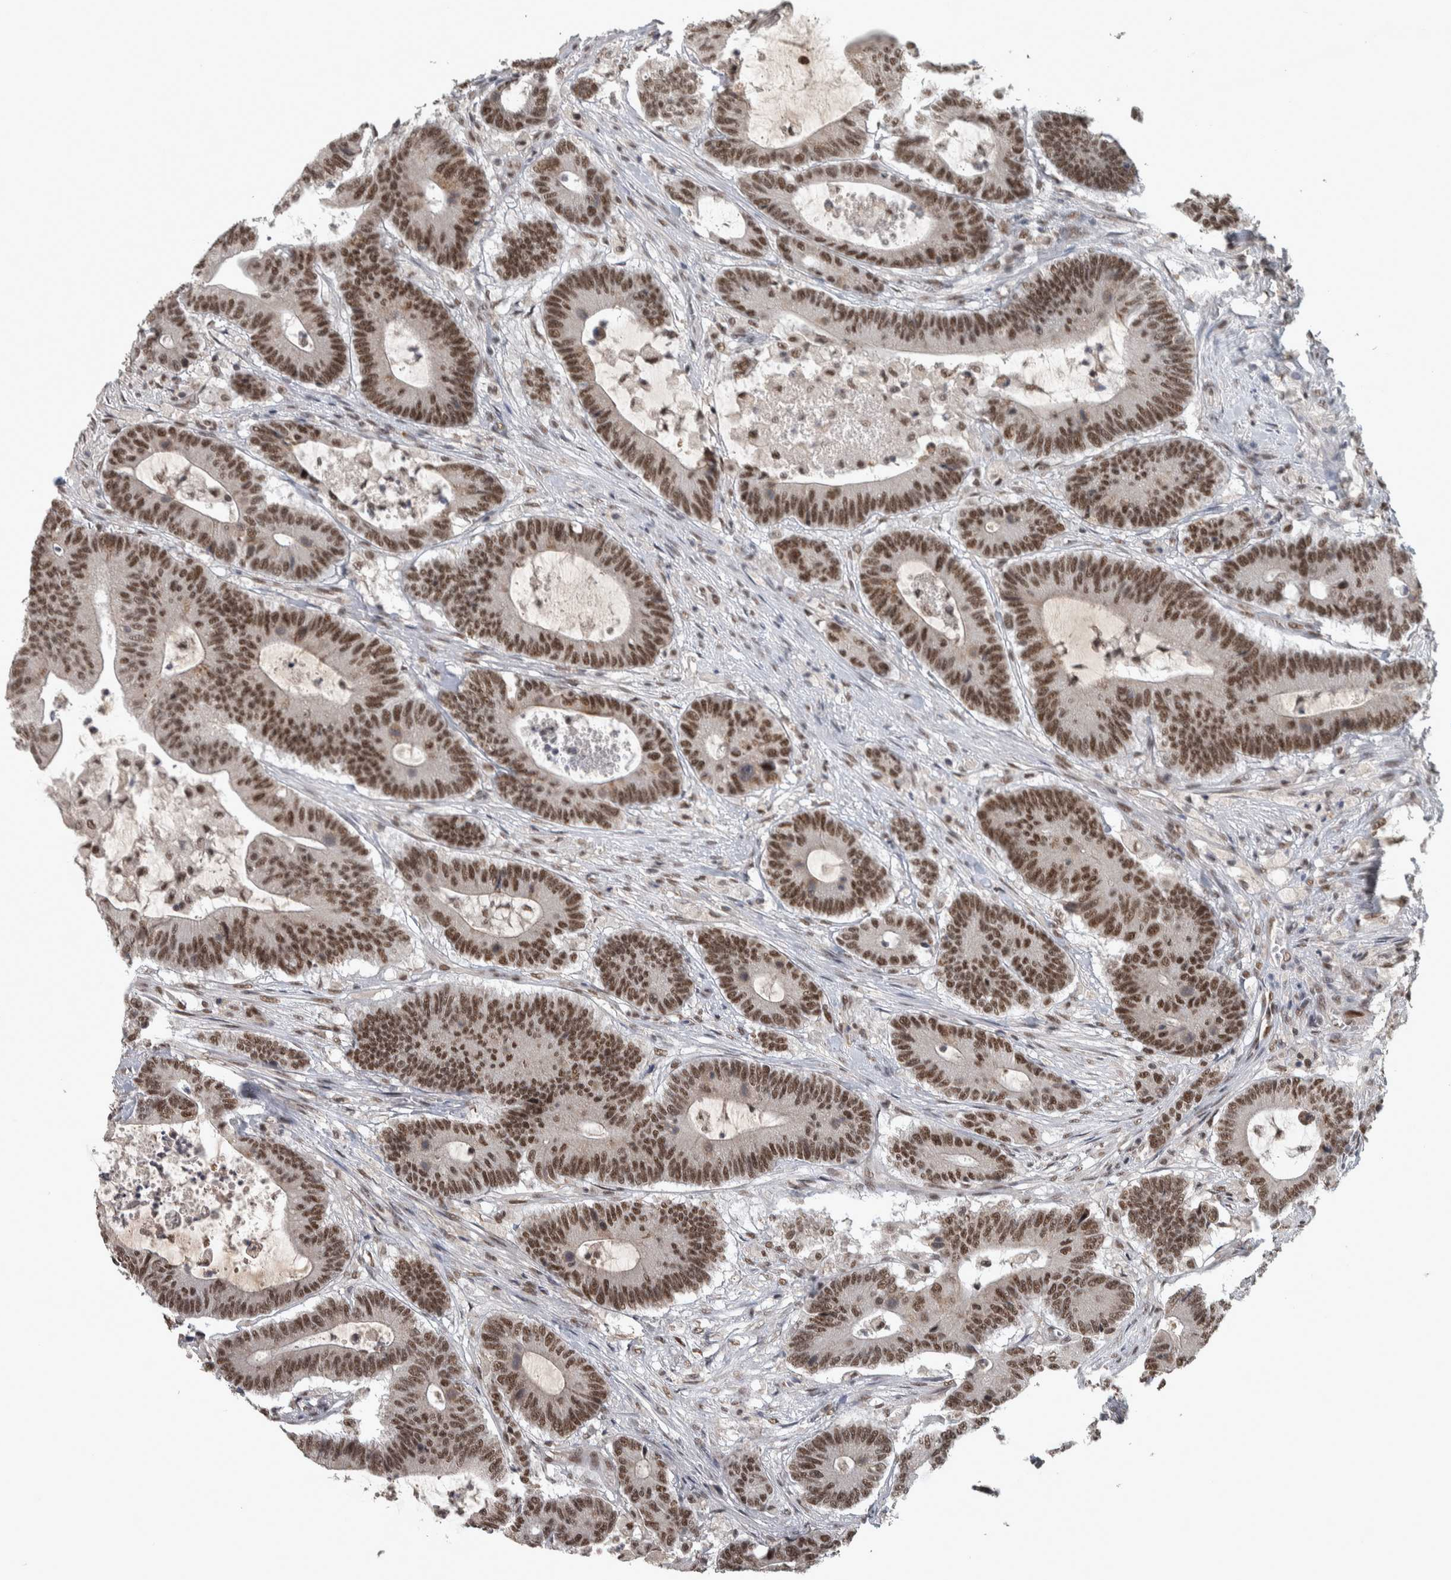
{"staining": {"intensity": "strong", "quantity": ">75%", "location": "nuclear"}, "tissue": "colorectal cancer", "cell_type": "Tumor cells", "image_type": "cancer", "snomed": [{"axis": "morphology", "description": "Adenocarcinoma, NOS"}, {"axis": "topography", "description": "Colon"}], "caption": "Strong nuclear protein positivity is present in approximately >75% of tumor cells in adenocarcinoma (colorectal).", "gene": "DDX42", "patient": {"sex": "female", "age": 84}}